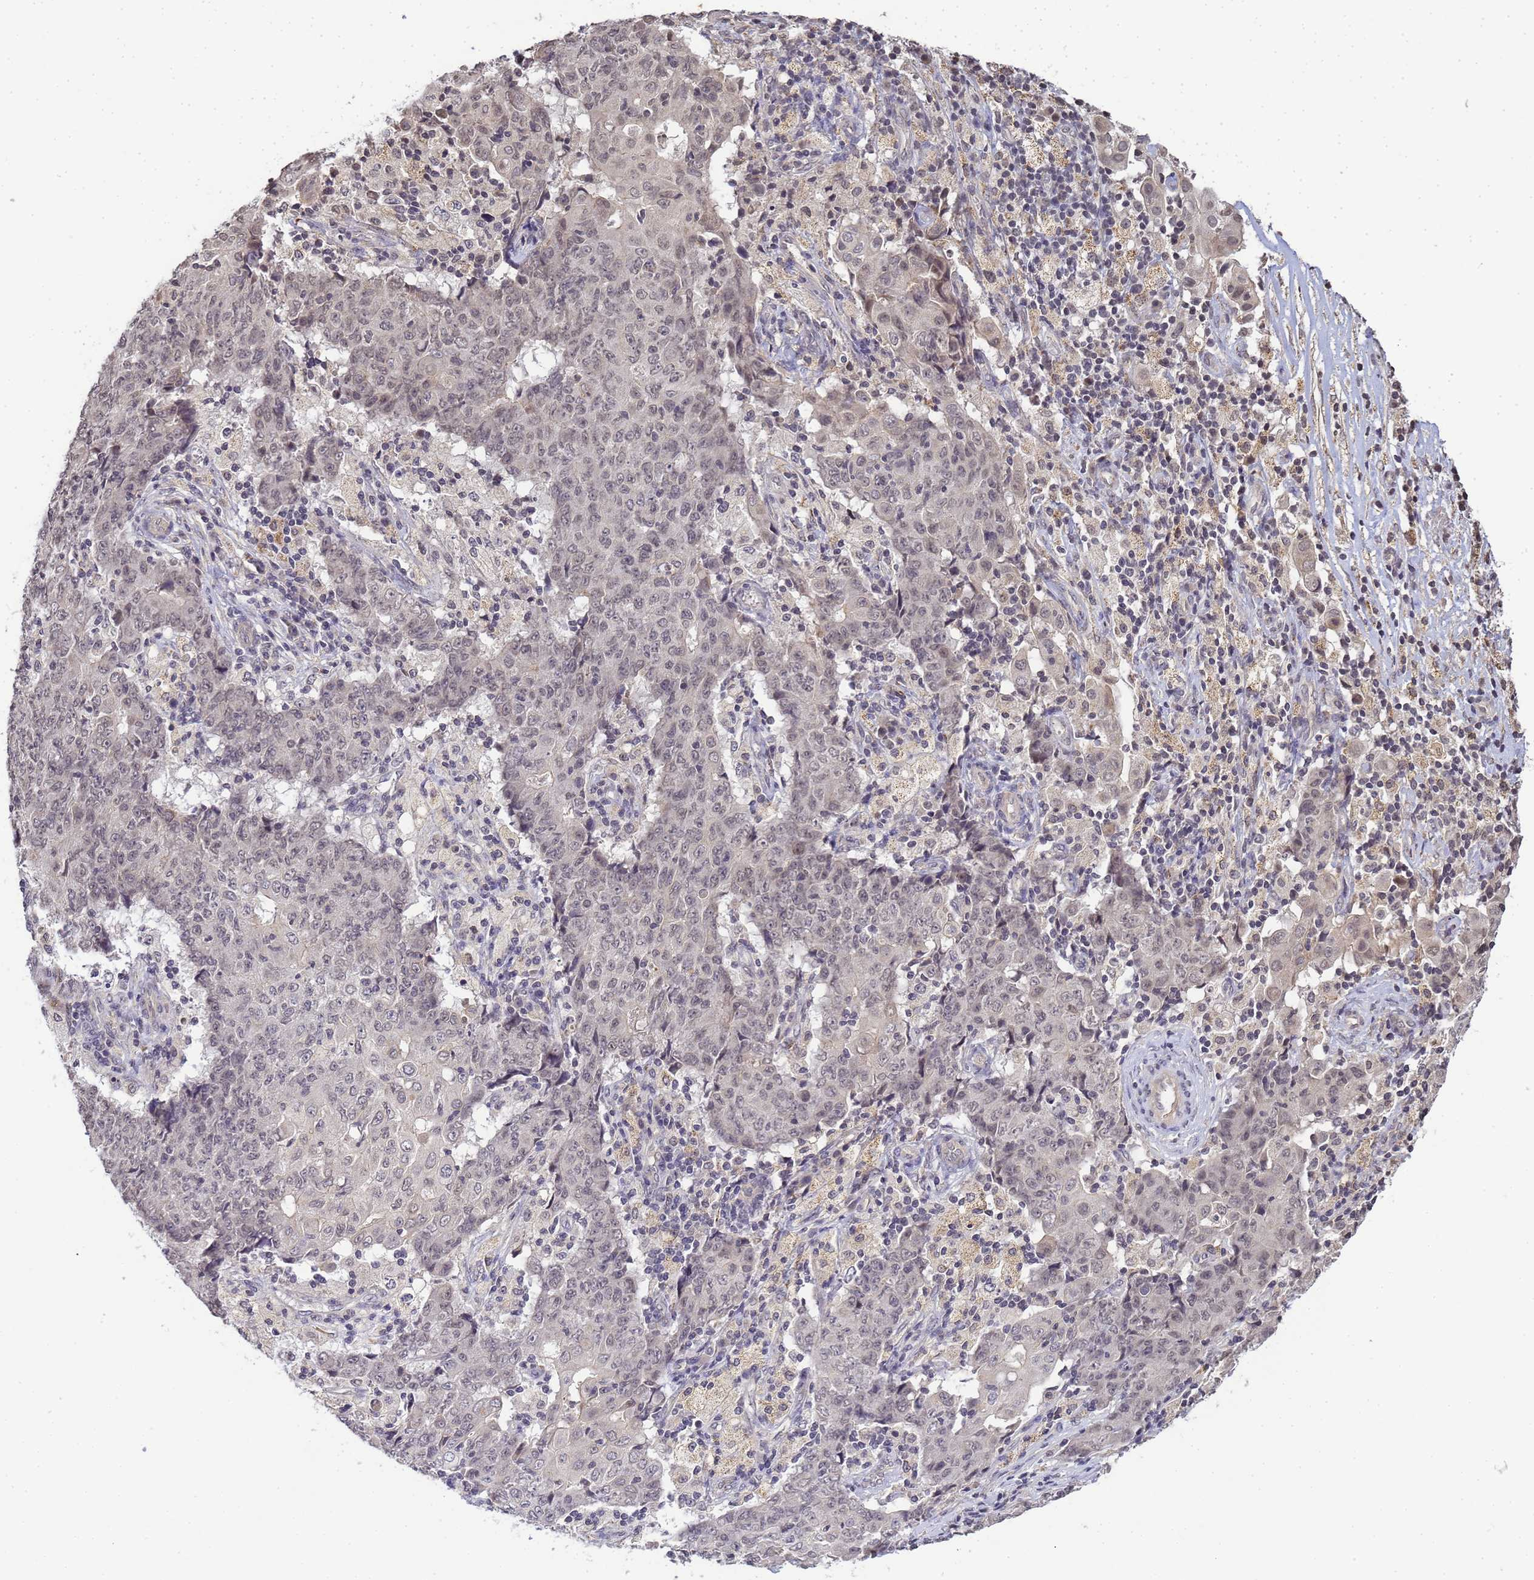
{"staining": {"intensity": "negative", "quantity": "none", "location": "none"}, "tissue": "ovarian cancer", "cell_type": "Tumor cells", "image_type": "cancer", "snomed": [{"axis": "morphology", "description": "Carcinoma, endometroid"}, {"axis": "topography", "description": "Ovary"}], "caption": "Tumor cells show no significant protein expression in ovarian cancer (endometroid carcinoma).", "gene": "MYL7", "patient": {"sex": "female", "age": 42}}